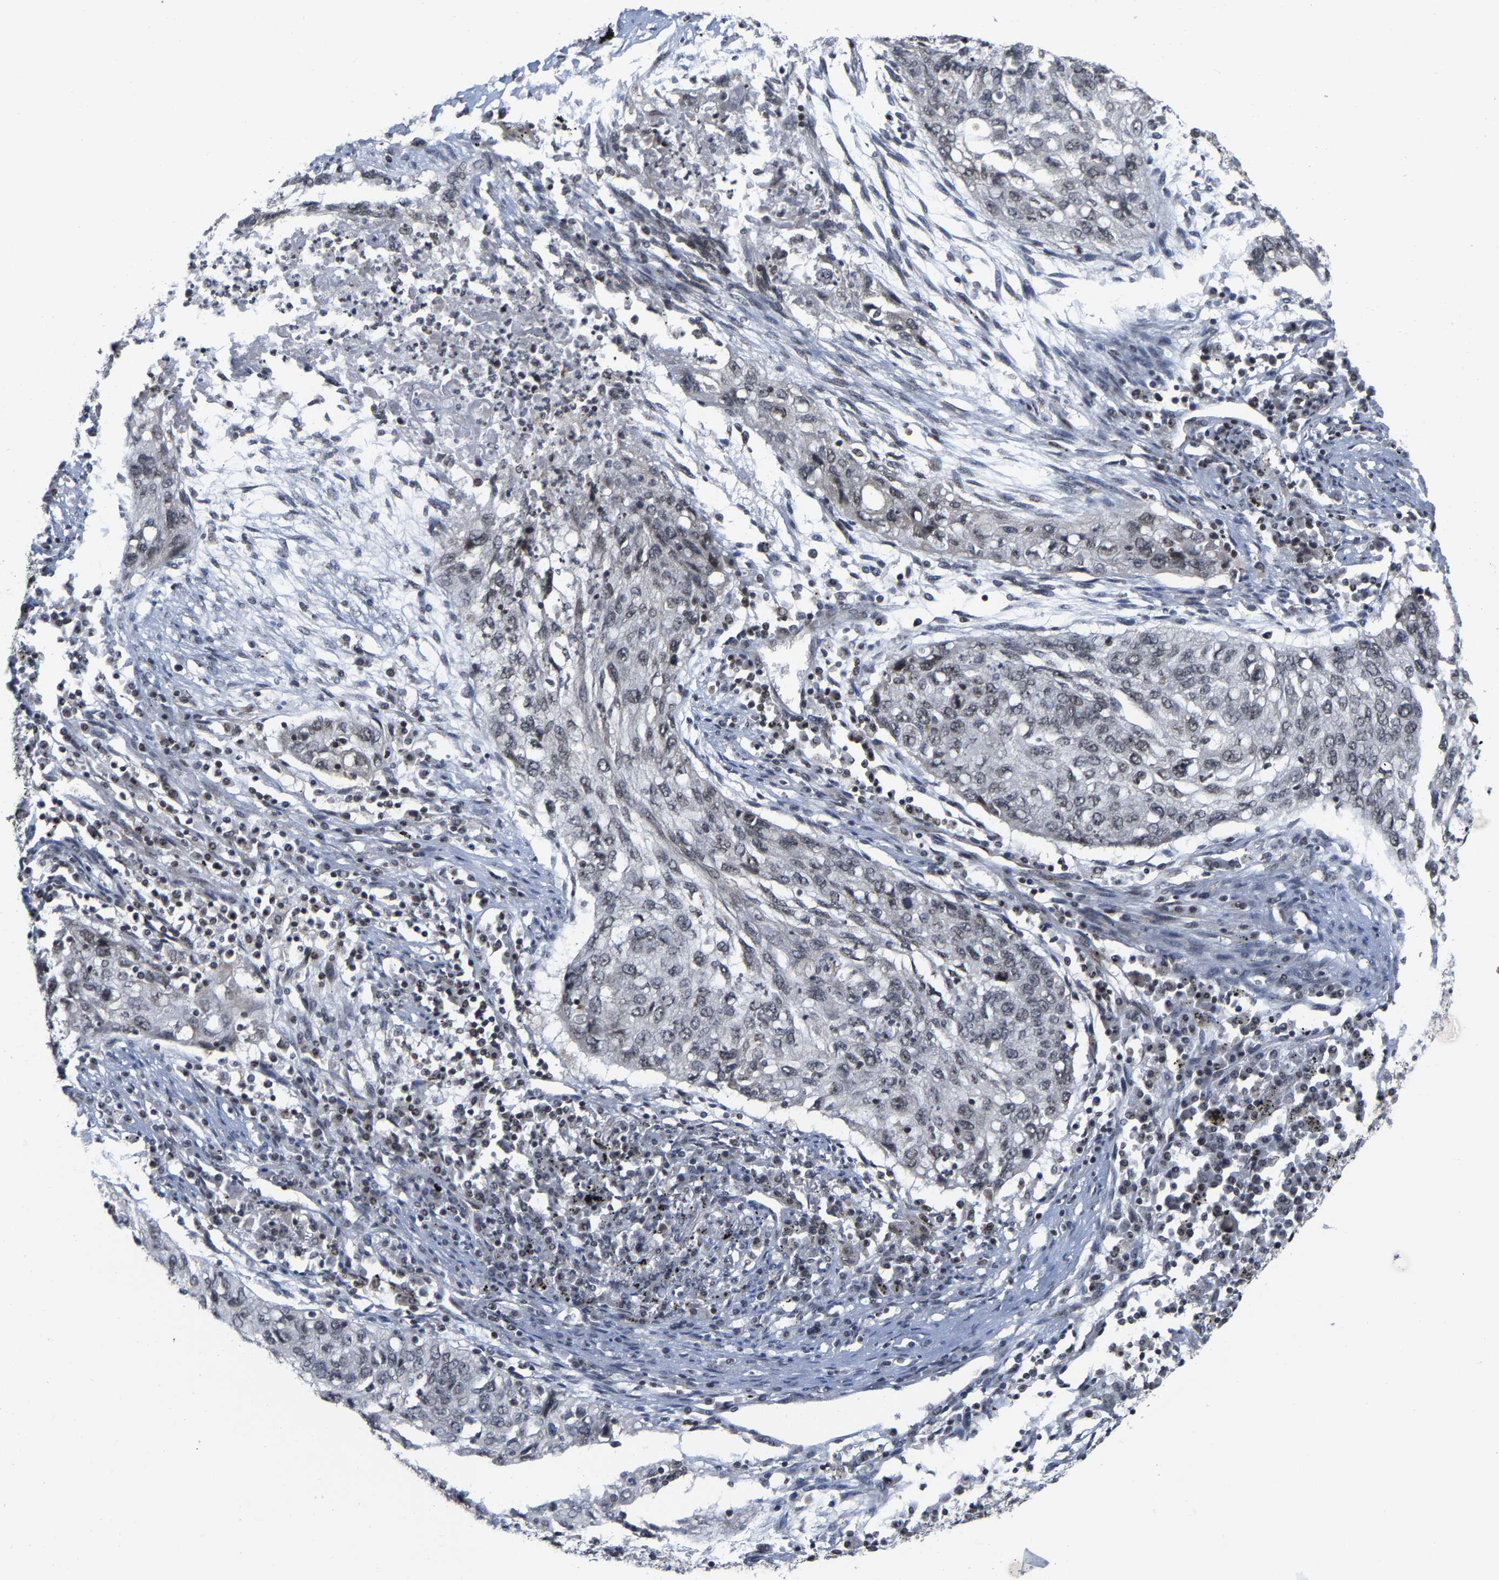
{"staining": {"intensity": "weak", "quantity": ">75%", "location": "nuclear"}, "tissue": "lung cancer", "cell_type": "Tumor cells", "image_type": "cancer", "snomed": [{"axis": "morphology", "description": "Squamous cell carcinoma, NOS"}, {"axis": "topography", "description": "Lung"}], "caption": "A brown stain highlights weak nuclear expression of a protein in human lung squamous cell carcinoma tumor cells. Nuclei are stained in blue.", "gene": "ANKRD6", "patient": {"sex": "female", "age": 63}}